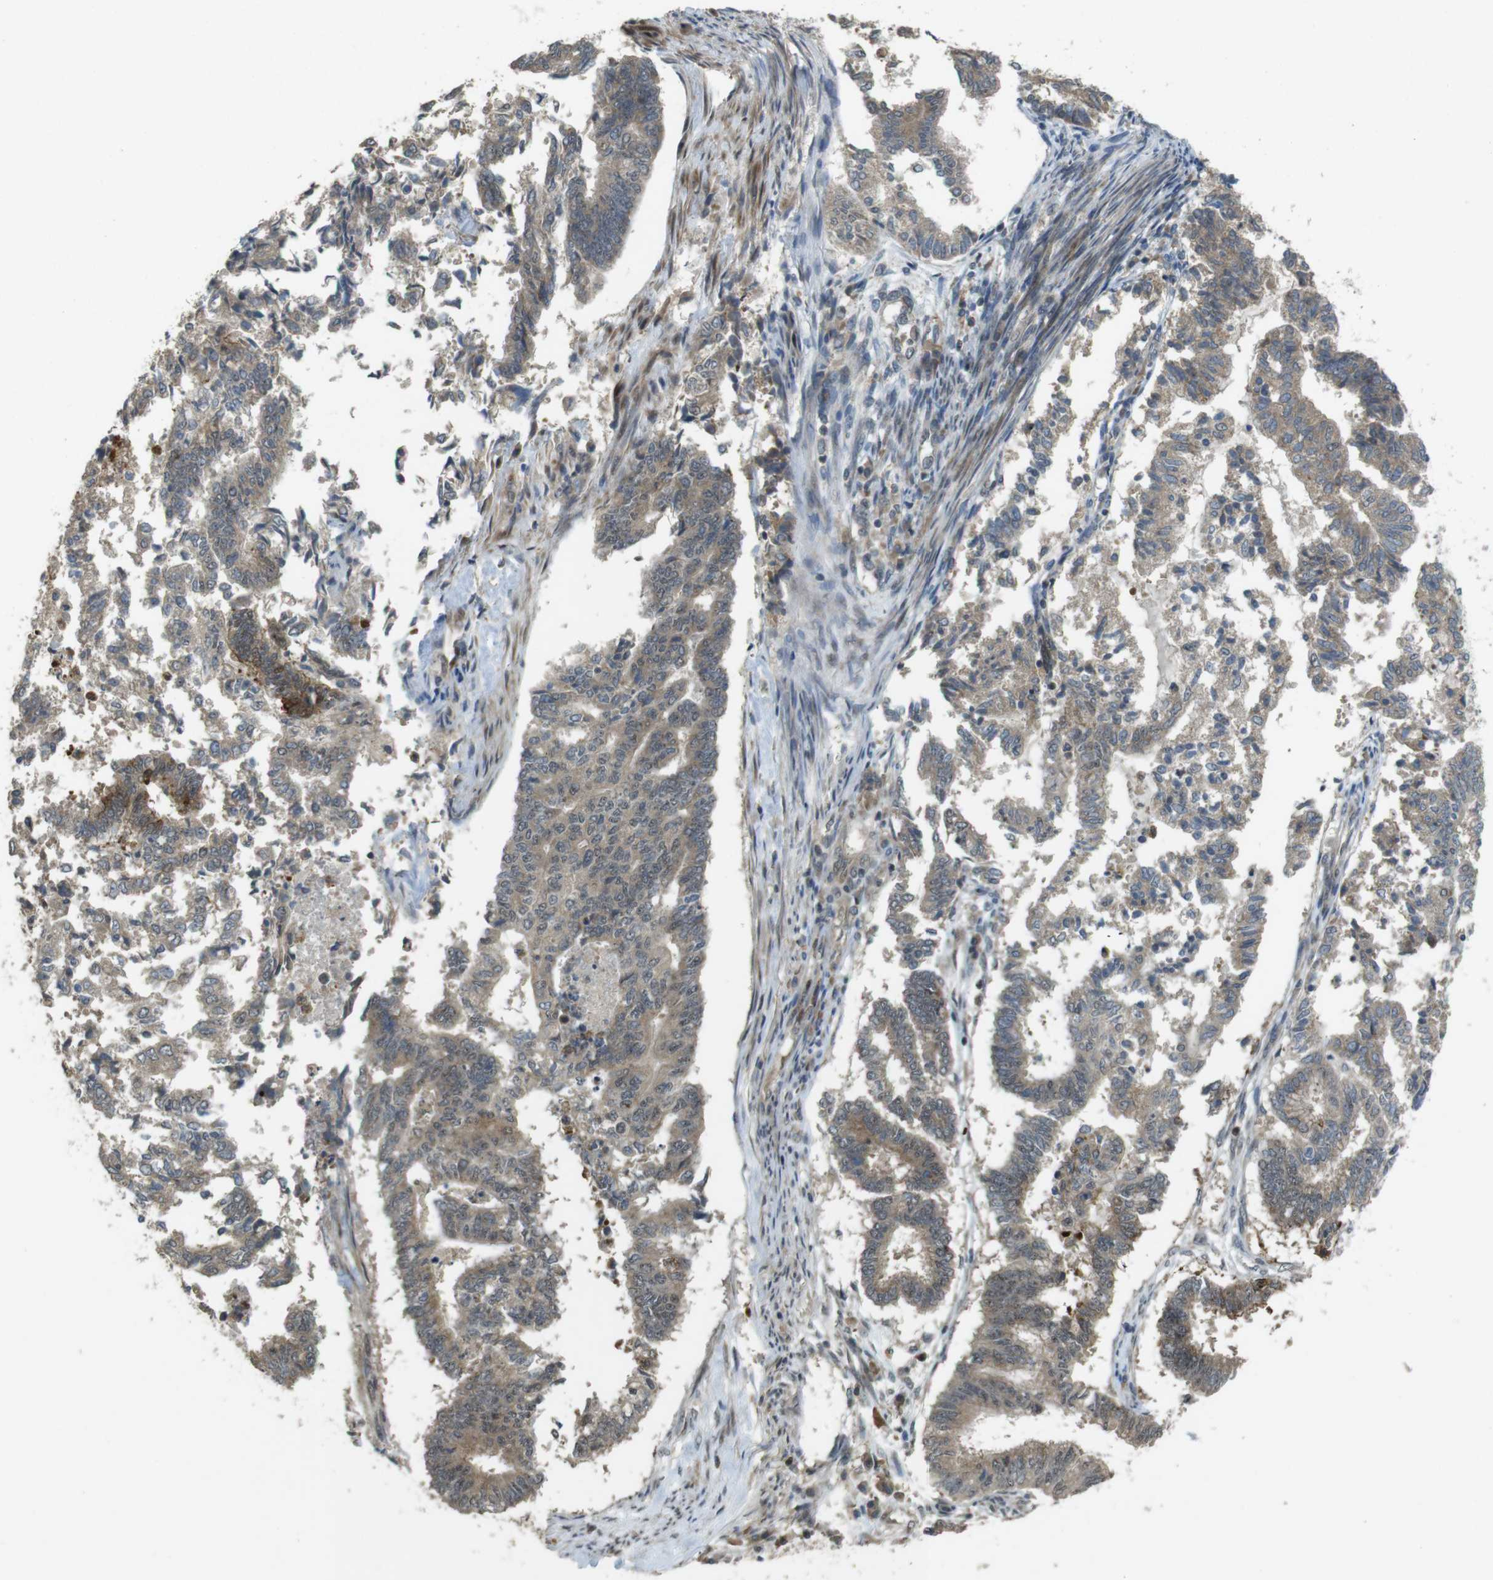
{"staining": {"intensity": "weak", "quantity": ">75%", "location": "cytoplasmic/membranous"}, "tissue": "endometrial cancer", "cell_type": "Tumor cells", "image_type": "cancer", "snomed": [{"axis": "morphology", "description": "Necrosis, NOS"}, {"axis": "morphology", "description": "Adenocarcinoma, NOS"}, {"axis": "topography", "description": "Endometrium"}], "caption": "Protein positivity by IHC shows weak cytoplasmic/membranous positivity in about >75% of tumor cells in endometrial cancer (adenocarcinoma). (Brightfield microscopy of DAB IHC at high magnification).", "gene": "TMX3", "patient": {"sex": "female", "age": 79}}